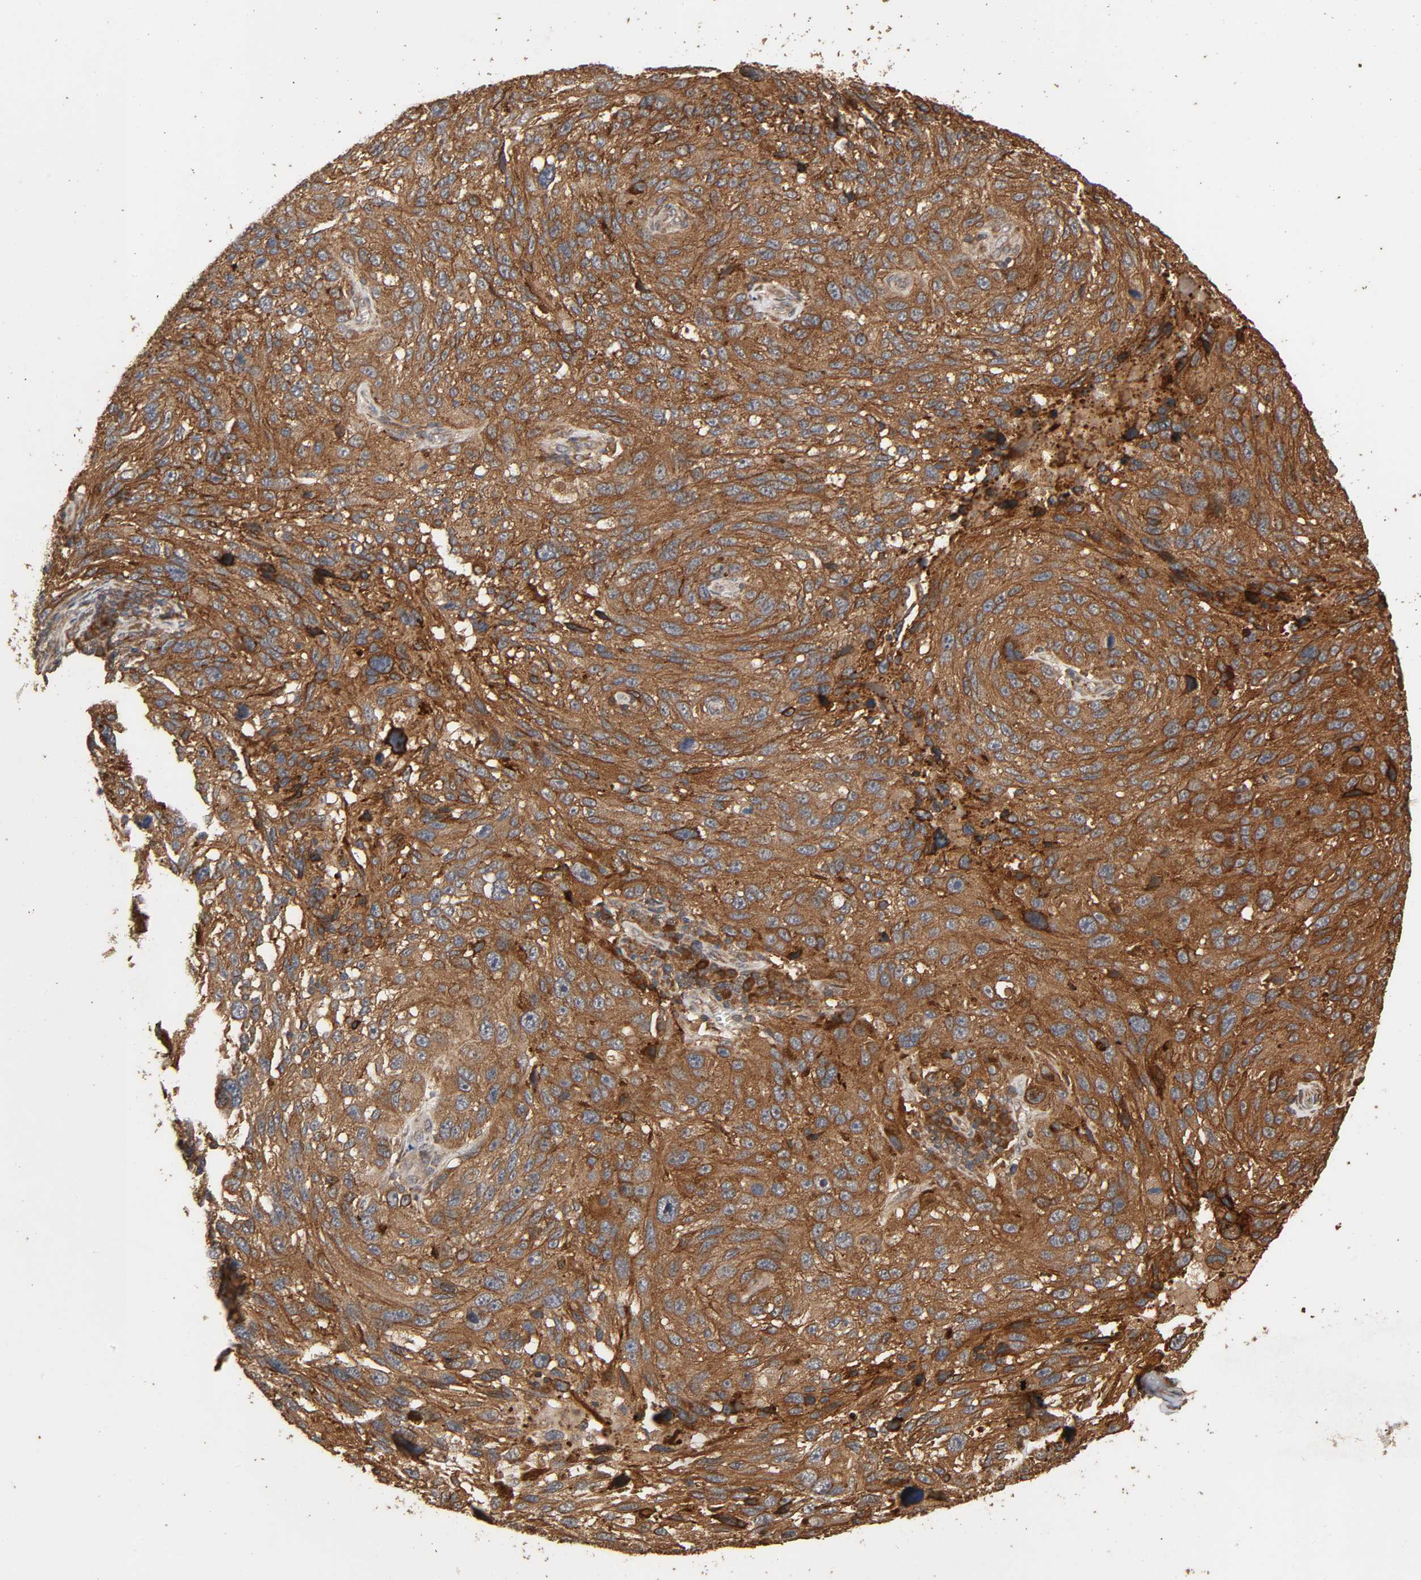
{"staining": {"intensity": "strong", "quantity": ">75%", "location": "cytoplasmic/membranous"}, "tissue": "melanoma", "cell_type": "Tumor cells", "image_type": "cancer", "snomed": [{"axis": "morphology", "description": "Malignant melanoma, NOS"}, {"axis": "topography", "description": "Skin"}], "caption": "Immunohistochemistry (IHC) staining of malignant melanoma, which reveals high levels of strong cytoplasmic/membranous expression in approximately >75% of tumor cells indicating strong cytoplasmic/membranous protein staining. The staining was performed using DAB (brown) for protein detection and nuclei were counterstained in hematoxylin (blue).", "gene": "RPS6KA6", "patient": {"sex": "male", "age": 53}}